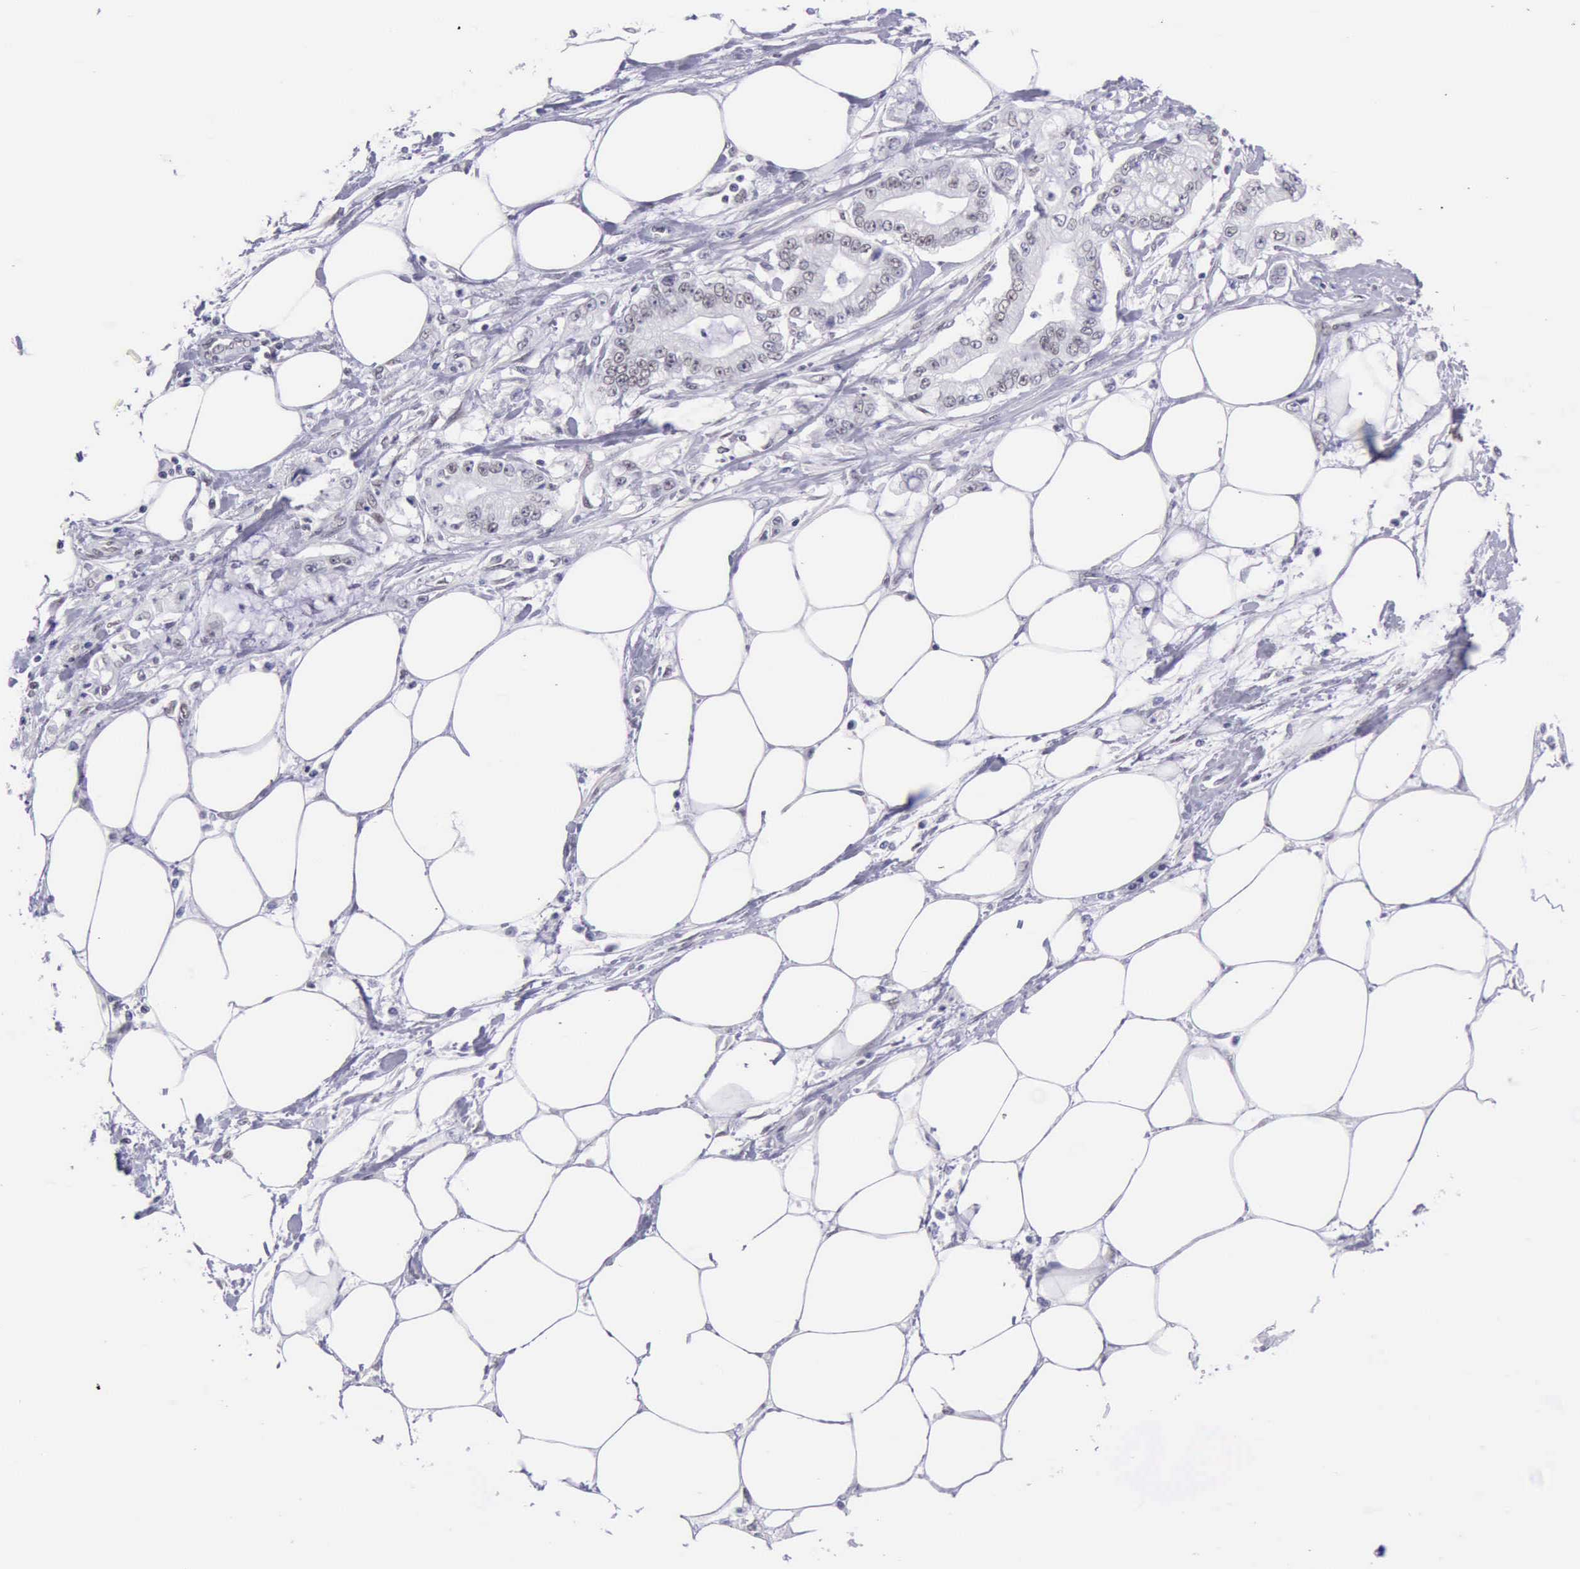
{"staining": {"intensity": "weak", "quantity": "<25%", "location": "nuclear"}, "tissue": "pancreatic cancer", "cell_type": "Tumor cells", "image_type": "cancer", "snomed": [{"axis": "morphology", "description": "Adenocarcinoma, NOS"}, {"axis": "topography", "description": "Pancreas"}, {"axis": "topography", "description": "Stomach, upper"}], "caption": "Micrograph shows no protein expression in tumor cells of pancreatic cancer tissue.", "gene": "EP300", "patient": {"sex": "male", "age": 77}}